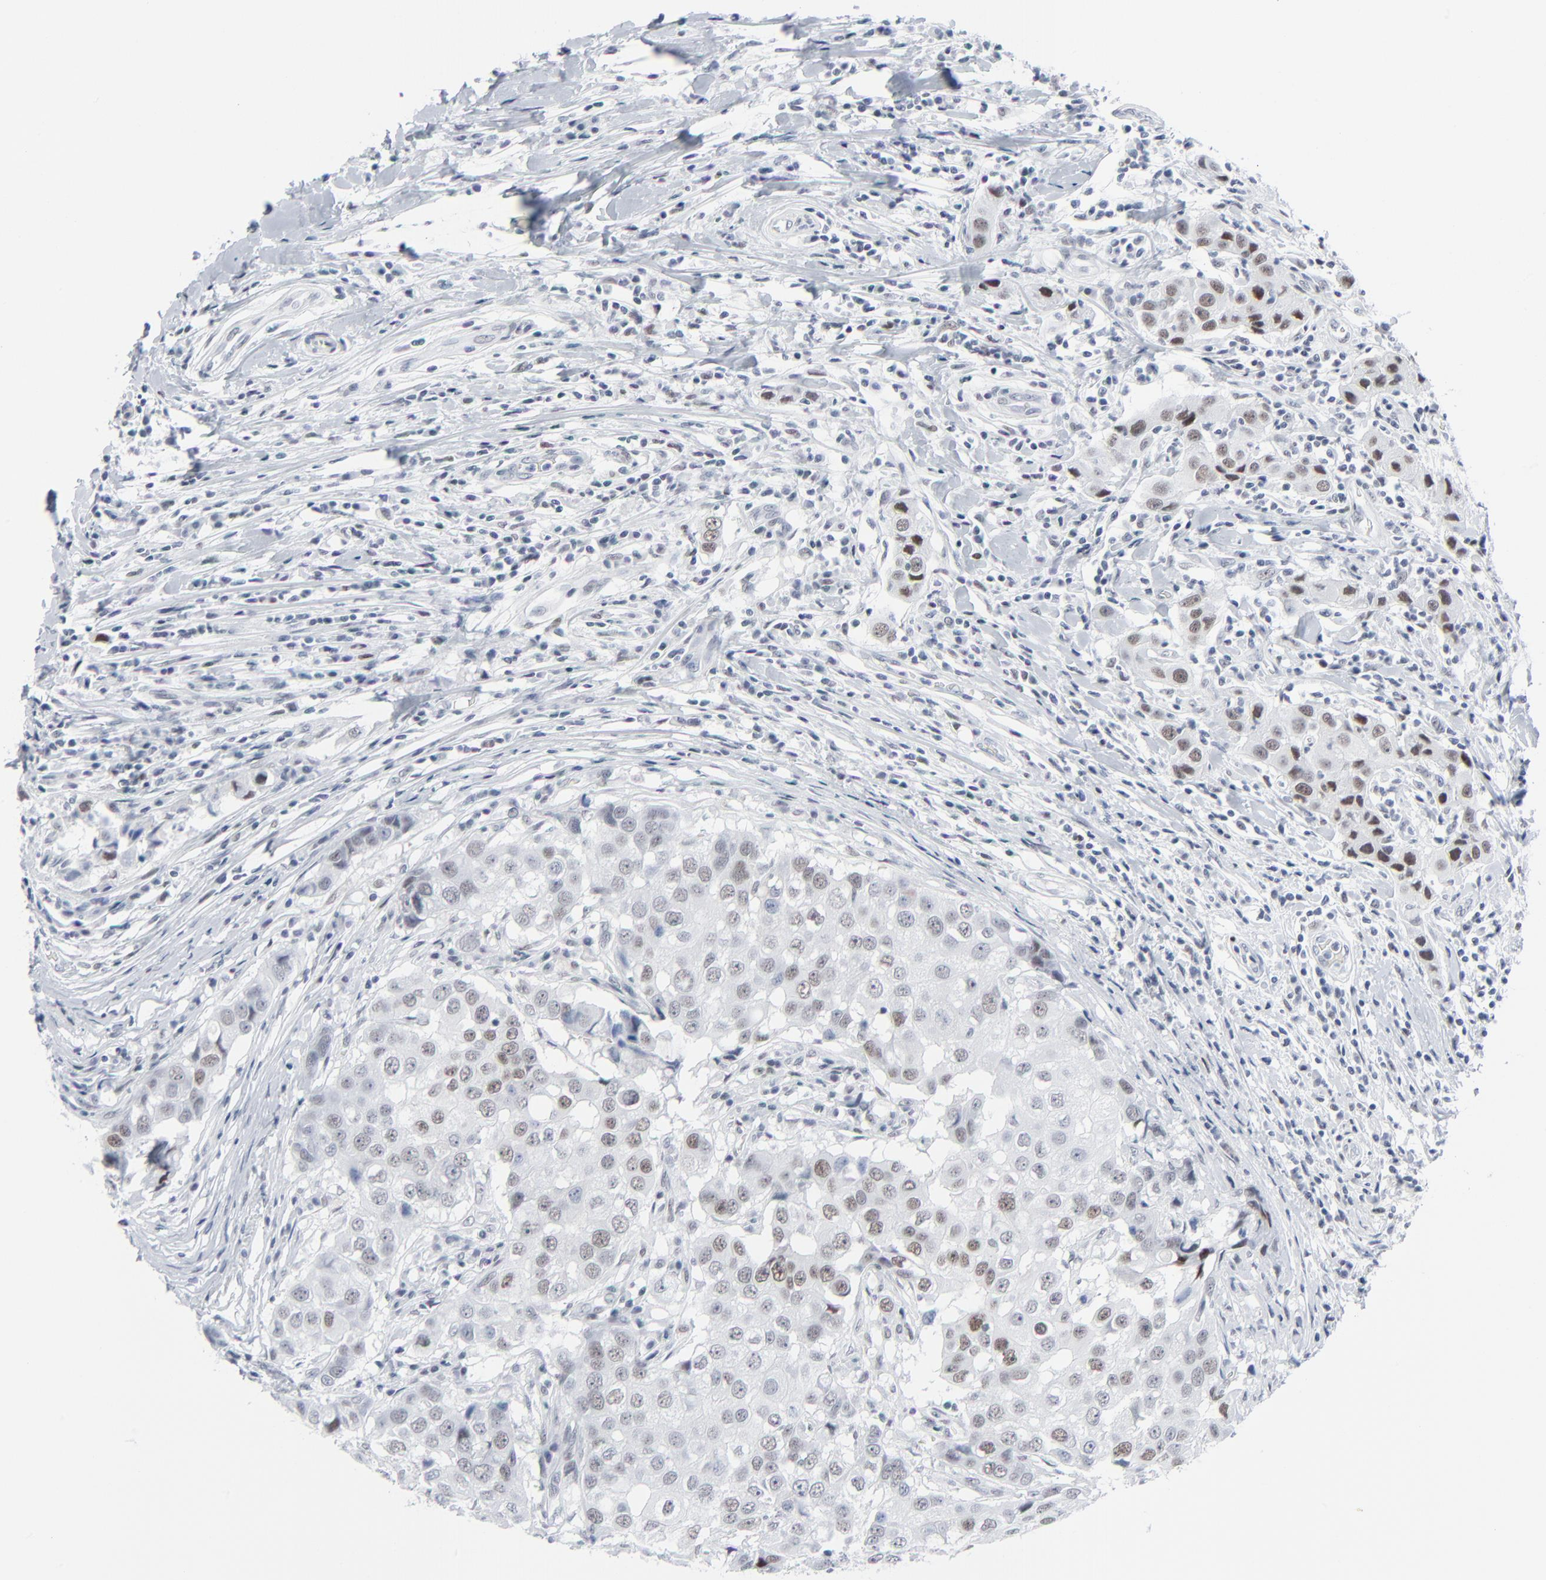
{"staining": {"intensity": "moderate", "quantity": ">75%", "location": "nuclear"}, "tissue": "breast cancer", "cell_type": "Tumor cells", "image_type": "cancer", "snomed": [{"axis": "morphology", "description": "Duct carcinoma"}, {"axis": "topography", "description": "Breast"}], "caption": "Protein staining of breast cancer tissue exhibits moderate nuclear positivity in approximately >75% of tumor cells.", "gene": "SIRT1", "patient": {"sex": "female", "age": 27}}